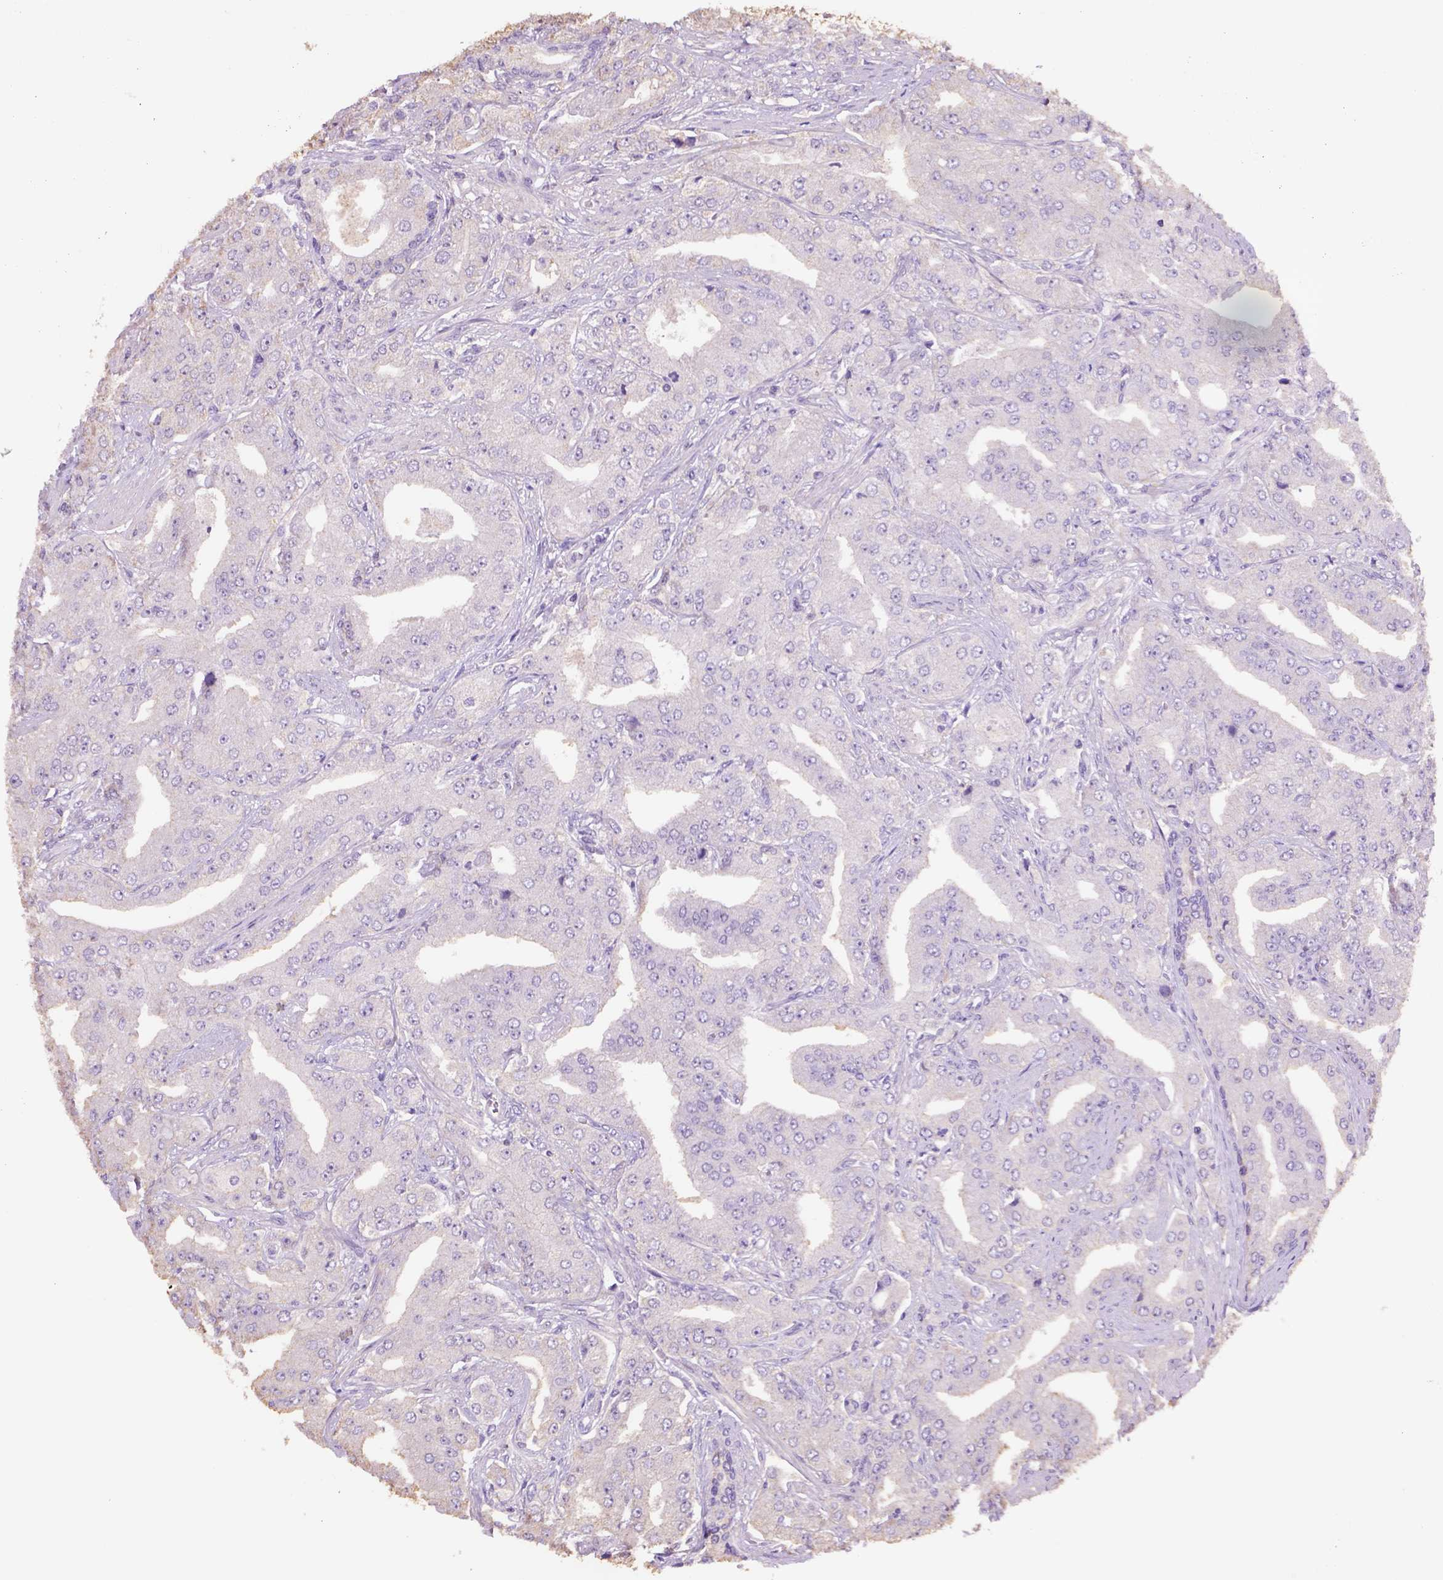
{"staining": {"intensity": "weak", "quantity": "<25%", "location": "cytoplasmic/membranous"}, "tissue": "prostate cancer", "cell_type": "Tumor cells", "image_type": "cancer", "snomed": [{"axis": "morphology", "description": "Adenocarcinoma, Low grade"}, {"axis": "topography", "description": "Prostate"}], "caption": "Immunohistochemical staining of prostate cancer shows no significant staining in tumor cells.", "gene": "SCML4", "patient": {"sex": "male", "age": 60}}